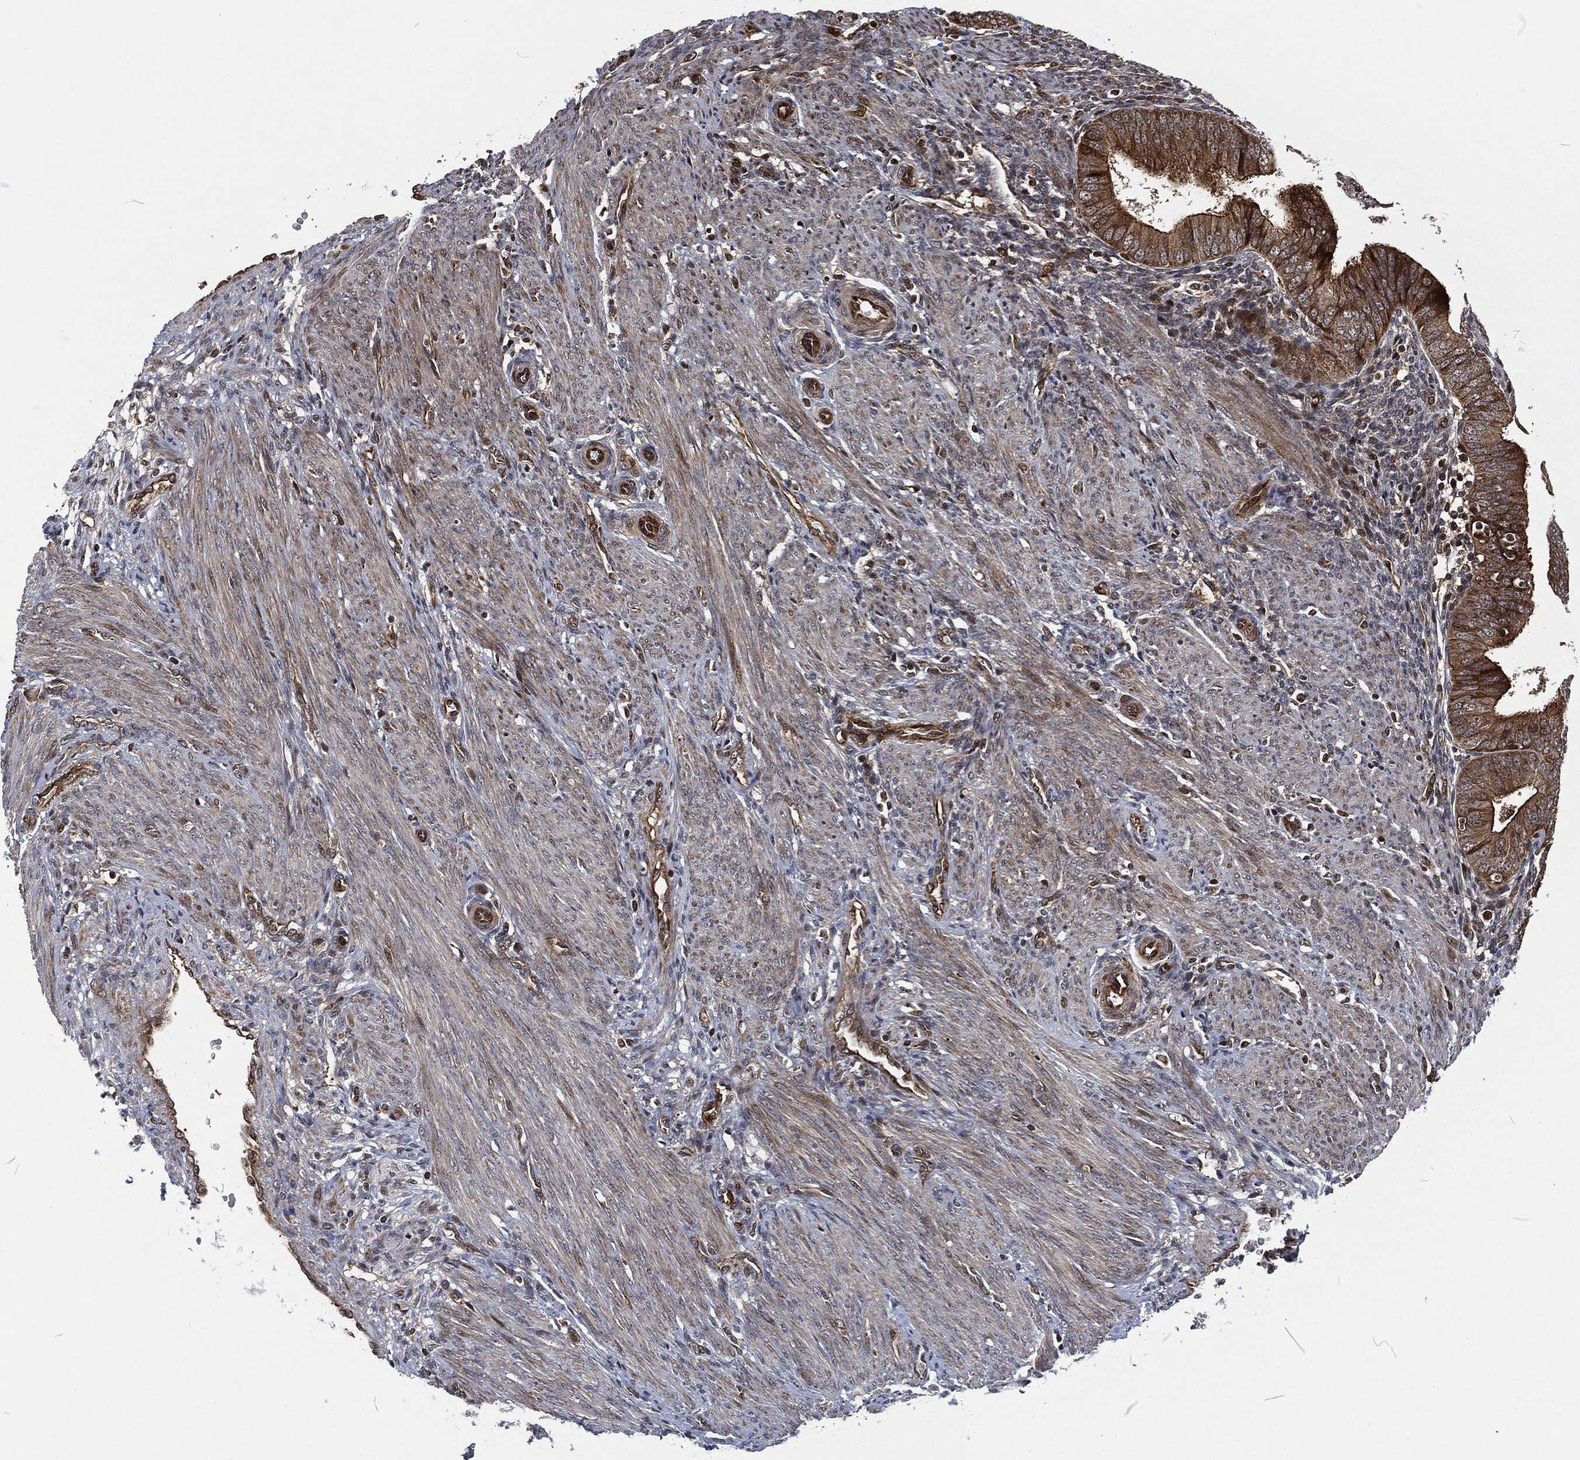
{"staining": {"intensity": "moderate", "quantity": "25%-75%", "location": "cytoplasmic/membranous"}, "tissue": "endometrium", "cell_type": "Cells in endometrial stroma", "image_type": "normal", "snomed": [{"axis": "morphology", "description": "Normal tissue, NOS"}, {"axis": "topography", "description": "Endometrium"}], "caption": "High-power microscopy captured an immunohistochemistry micrograph of benign endometrium, revealing moderate cytoplasmic/membranous staining in about 25%-75% of cells in endometrial stroma.", "gene": "CMPK2", "patient": {"sex": "female", "age": 39}}